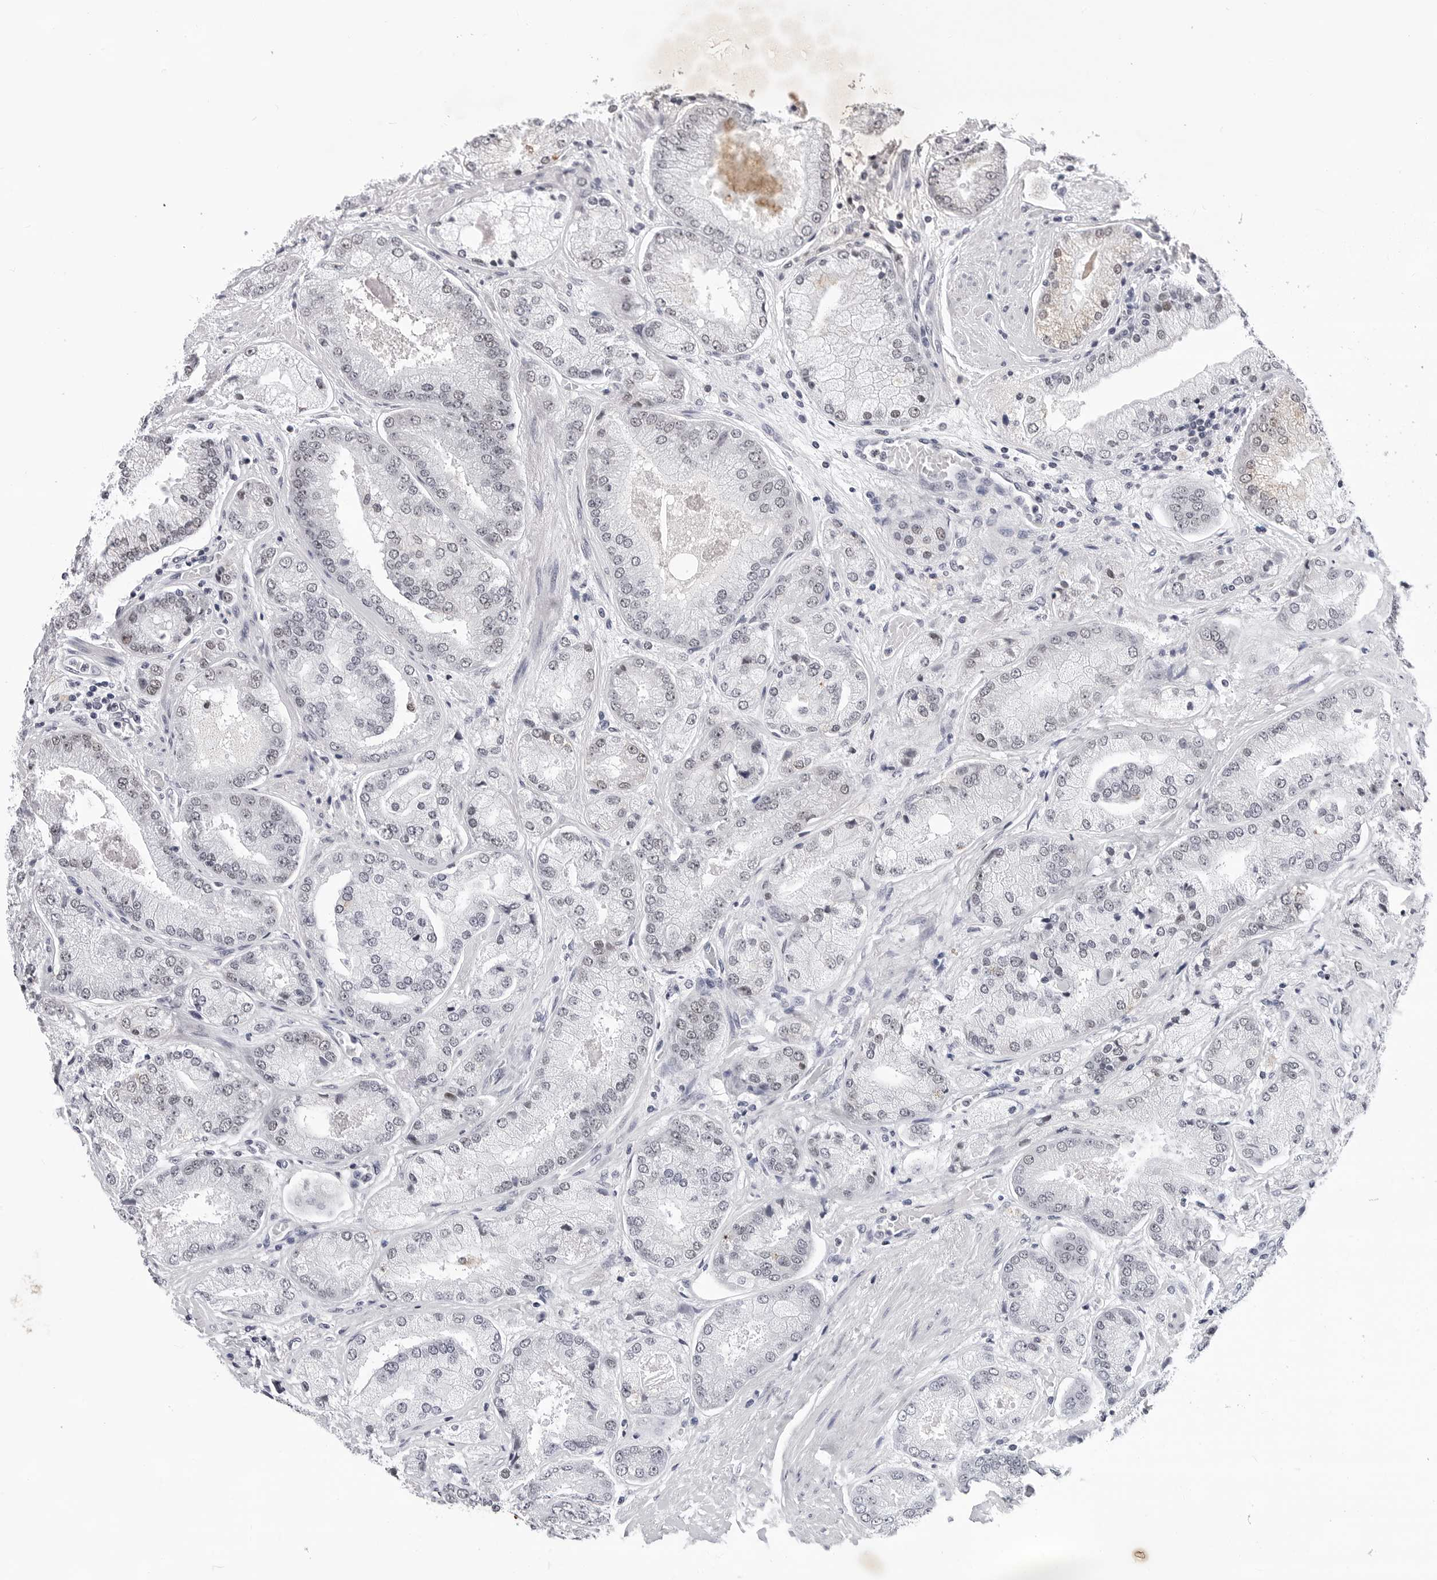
{"staining": {"intensity": "negative", "quantity": "none", "location": "none"}, "tissue": "prostate cancer", "cell_type": "Tumor cells", "image_type": "cancer", "snomed": [{"axis": "morphology", "description": "Adenocarcinoma, High grade"}, {"axis": "topography", "description": "Prostate"}], "caption": "Micrograph shows no significant protein positivity in tumor cells of adenocarcinoma (high-grade) (prostate). Brightfield microscopy of immunohistochemistry stained with DAB (3,3'-diaminobenzidine) (brown) and hematoxylin (blue), captured at high magnification.", "gene": "SF3B4", "patient": {"sex": "male", "age": 58}}